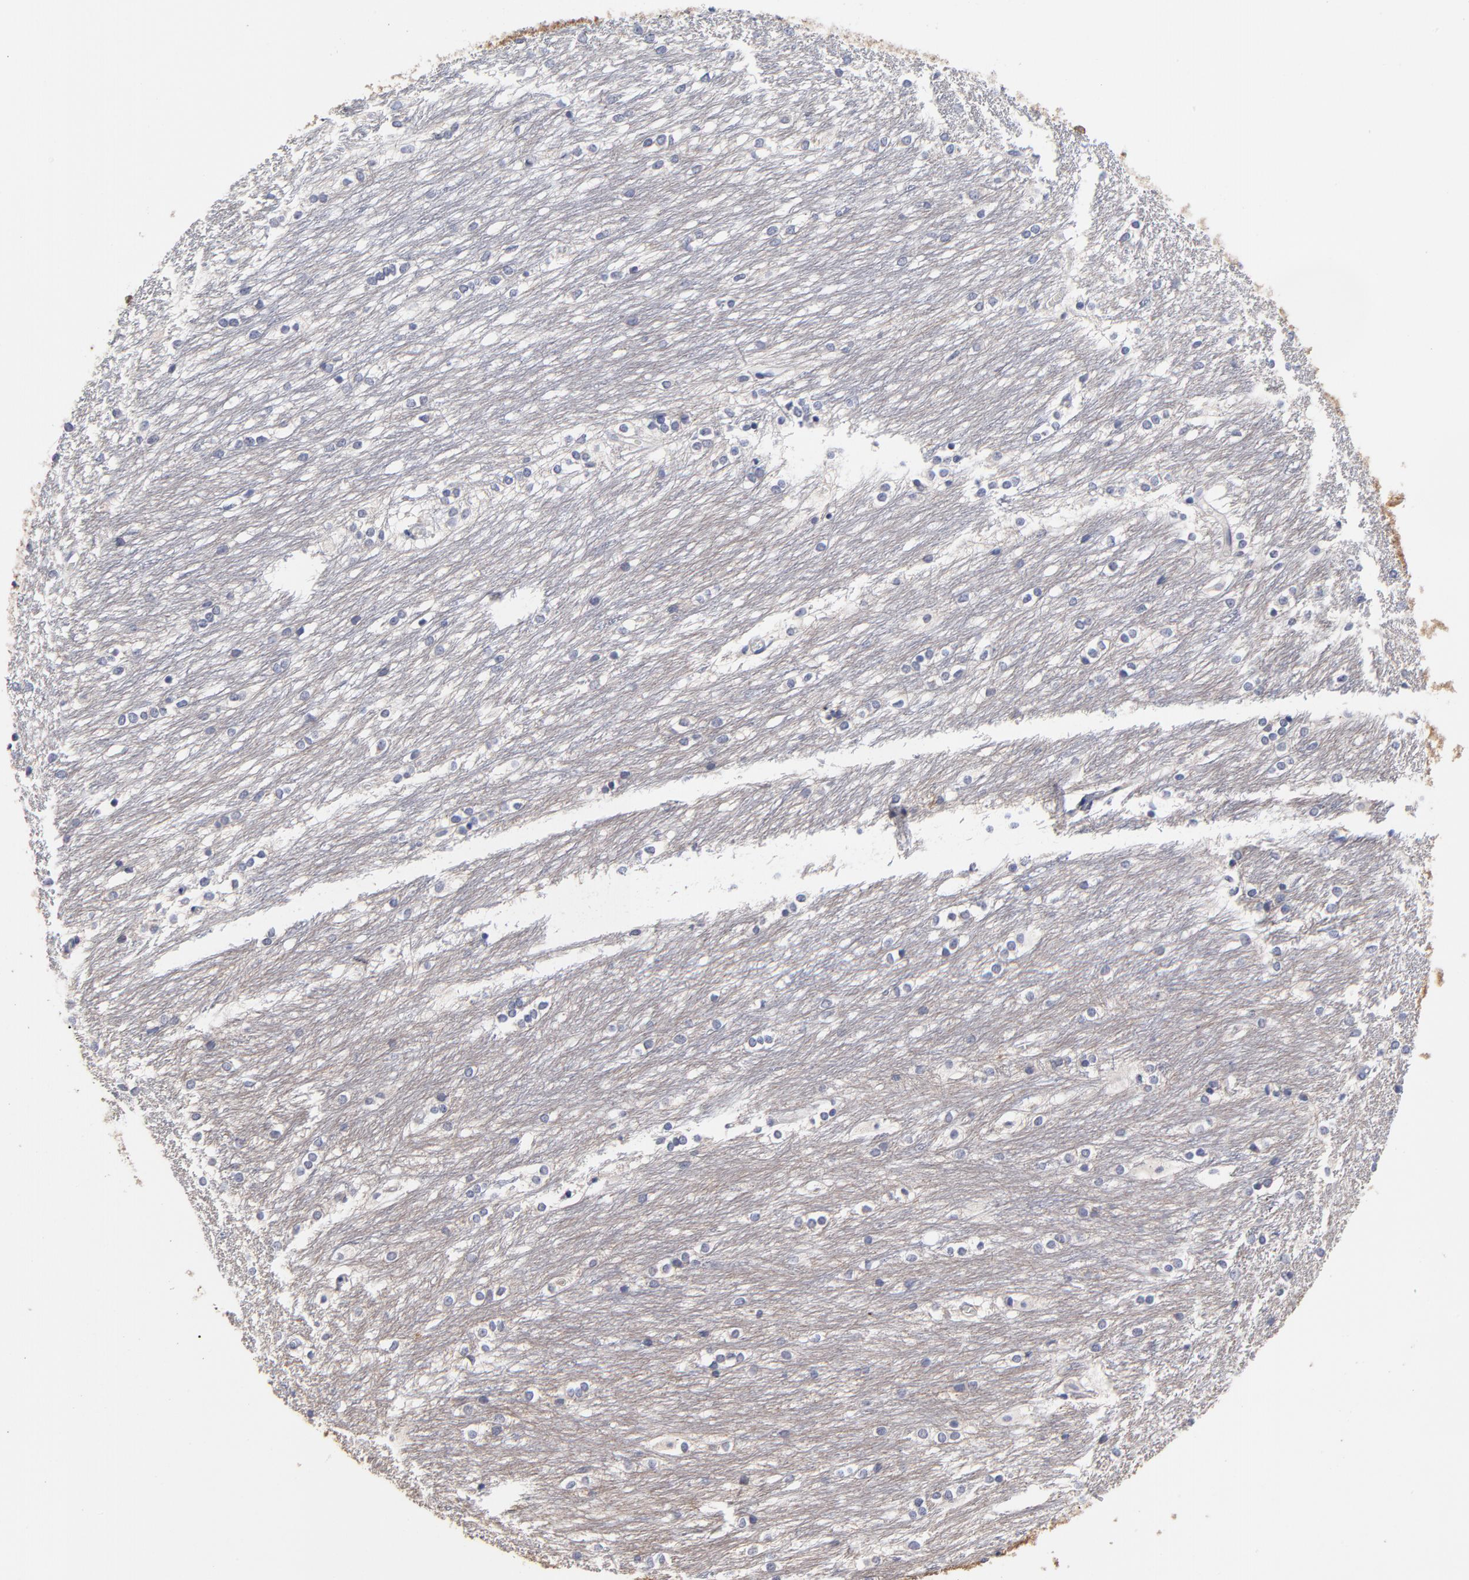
{"staining": {"intensity": "negative", "quantity": "none", "location": "none"}, "tissue": "caudate", "cell_type": "Glial cells", "image_type": "normal", "snomed": [{"axis": "morphology", "description": "Normal tissue, NOS"}, {"axis": "topography", "description": "Lateral ventricle wall"}], "caption": "High power microscopy image of an IHC photomicrograph of normal caudate, revealing no significant expression in glial cells.", "gene": "CXADR", "patient": {"sex": "female", "age": 19}}